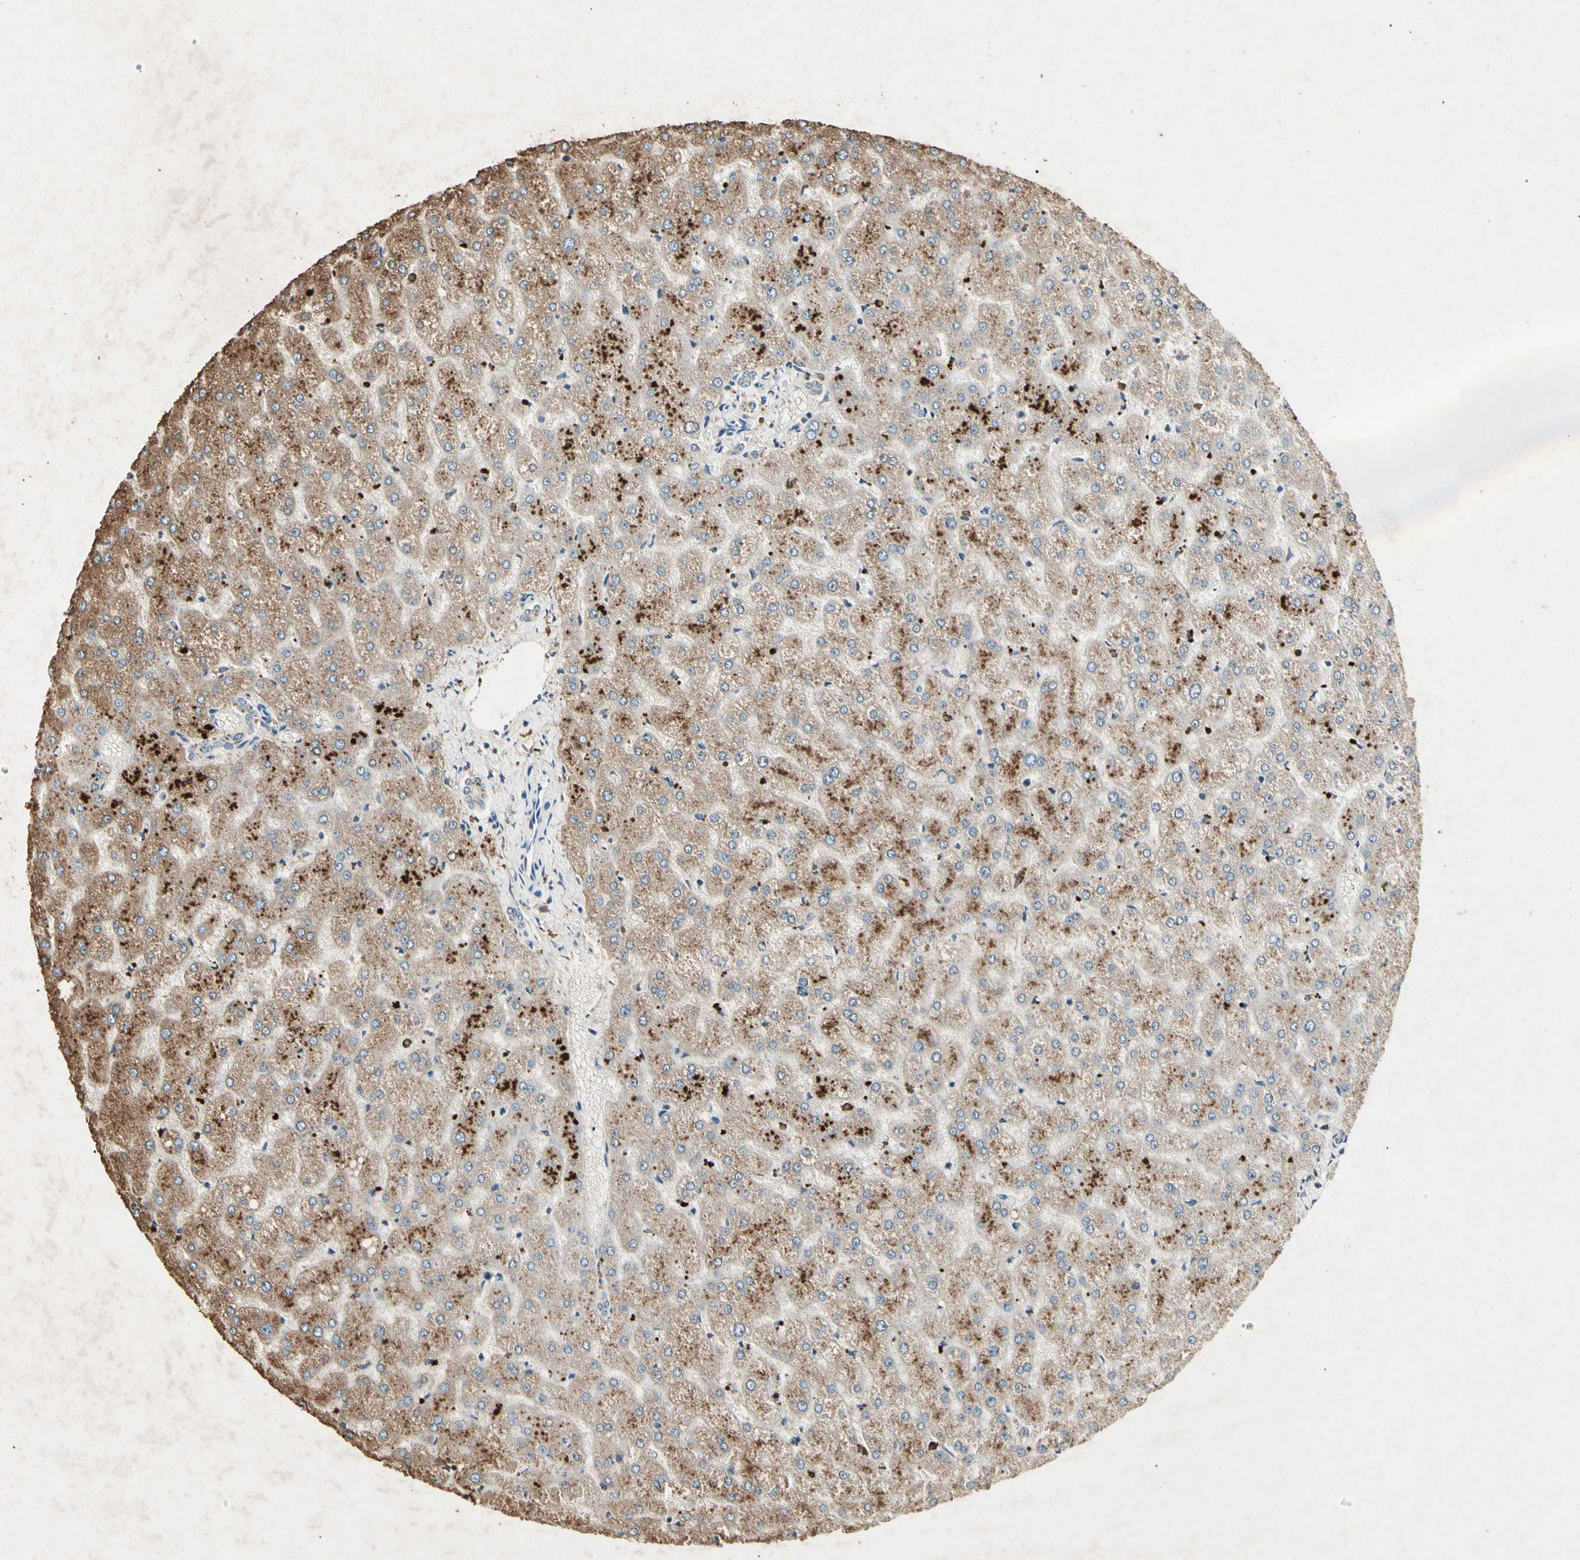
{"staining": {"intensity": "negative", "quantity": "none", "location": "none"}, "tissue": "liver", "cell_type": "Cholangiocytes", "image_type": "normal", "snomed": [{"axis": "morphology", "description": "Normal tissue, NOS"}, {"axis": "topography", "description": "Liver"}], "caption": "Immunohistochemistry (IHC) histopathology image of benign human liver stained for a protein (brown), which reveals no expression in cholangiocytes. (DAB immunohistochemistry (IHC) visualized using brightfield microscopy, high magnification).", "gene": "CP", "patient": {"sex": "female", "age": 32}}